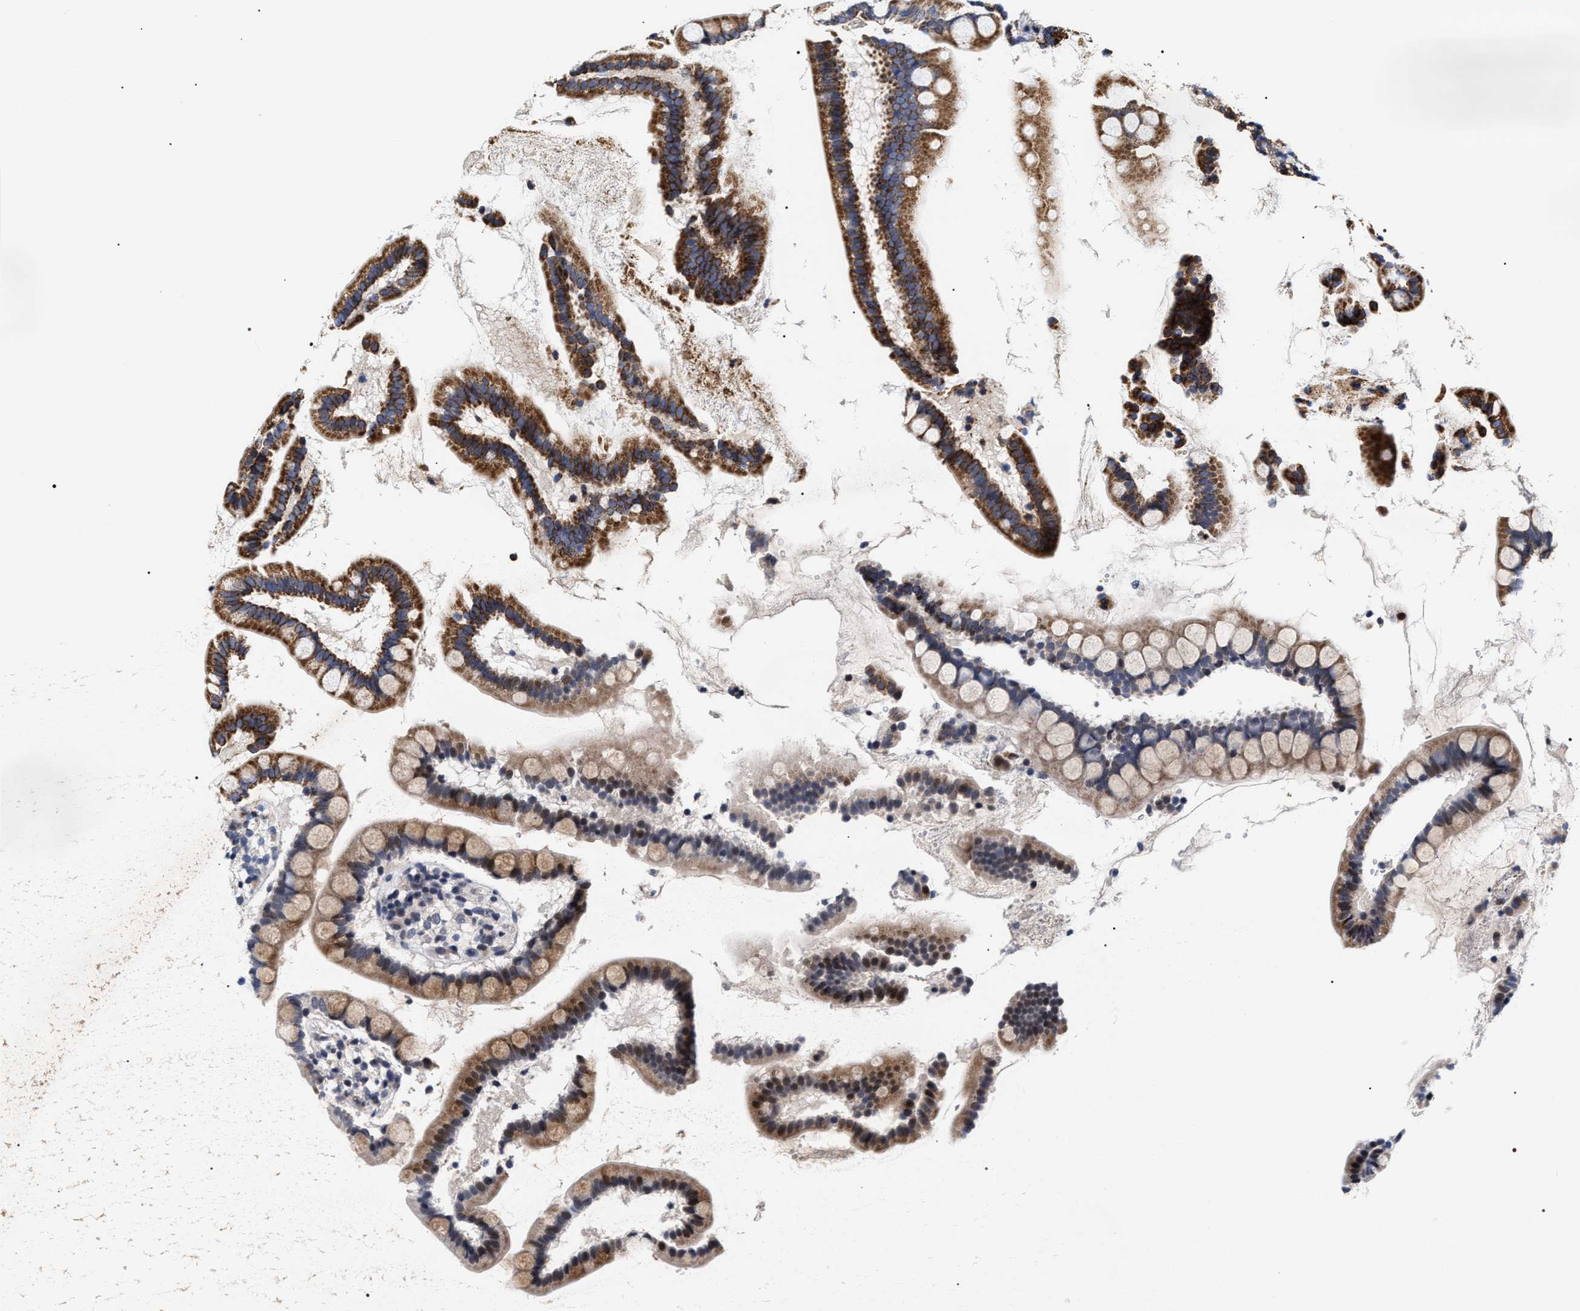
{"staining": {"intensity": "strong", "quantity": "25%-75%", "location": "cytoplasmic/membranous"}, "tissue": "small intestine", "cell_type": "Glandular cells", "image_type": "normal", "snomed": [{"axis": "morphology", "description": "Normal tissue, NOS"}, {"axis": "topography", "description": "Small intestine"}], "caption": "Brown immunohistochemical staining in normal small intestine demonstrates strong cytoplasmic/membranous positivity in about 25%-75% of glandular cells. Immunohistochemistry (ihc) stains the protein of interest in brown and the nuclei are stained blue.", "gene": "COG5", "patient": {"sex": "female", "age": 84}}